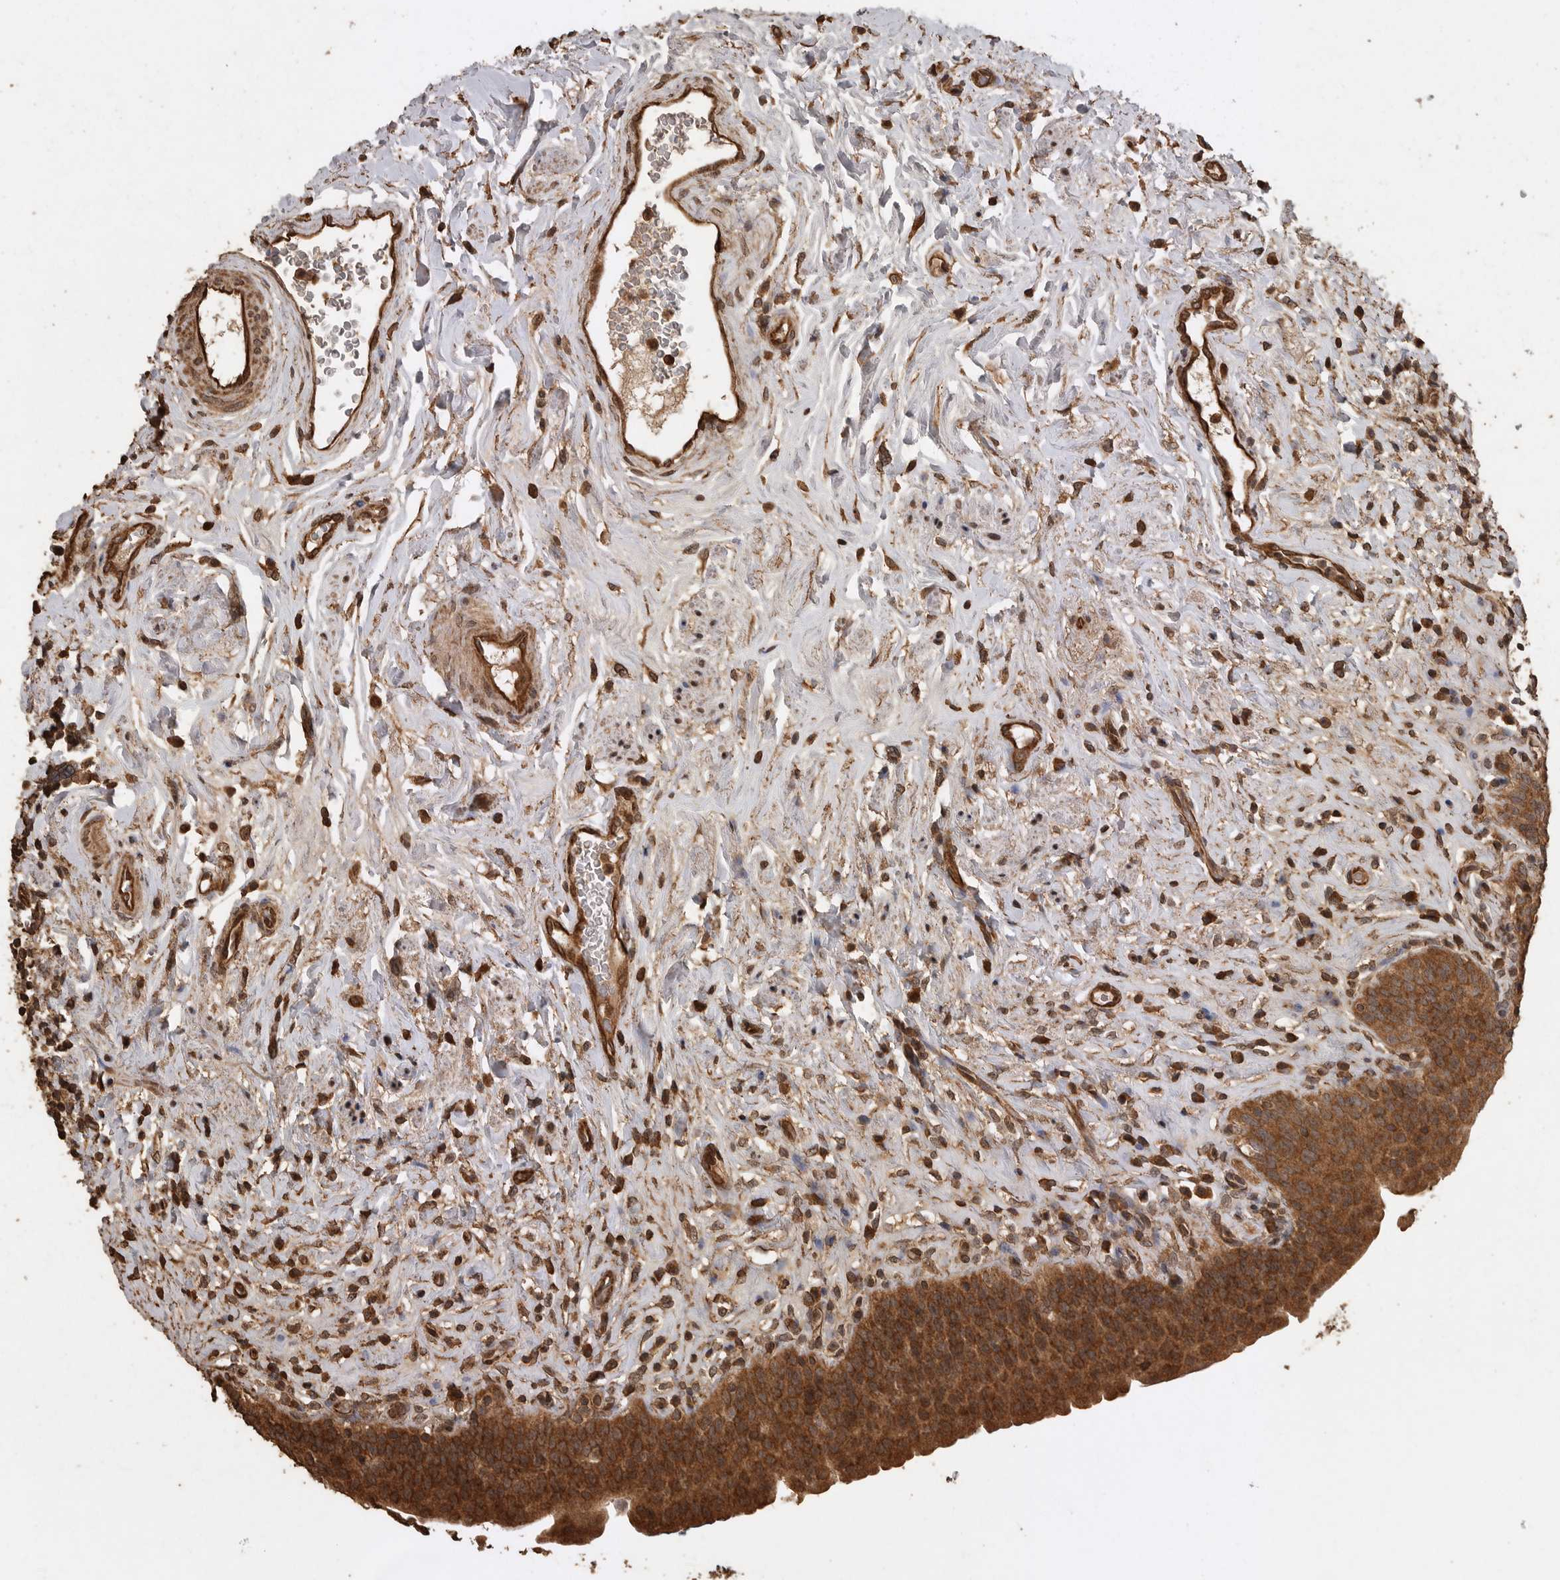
{"staining": {"intensity": "strong", "quantity": ">75%", "location": "cytoplasmic/membranous"}, "tissue": "urinary bladder", "cell_type": "Urothelial cells", "image_type": "normal", "snomed": [{"axis": "morphology", "description": "Normal tissue, NOS"}, {"axis": "topography", "description": "Urinary bladder"}], "caption": "This histopathology image demonstrates normal urinary bladder stained with immunohistochemistry (IHC) to label a protein in brown. The cytoplasmic/membranous of urothelial cells show strong positivity for the protein. Nuclei are counter-stained blue.", "gene": "PINK1", "patient": {"sex": "male", "age": 83}}